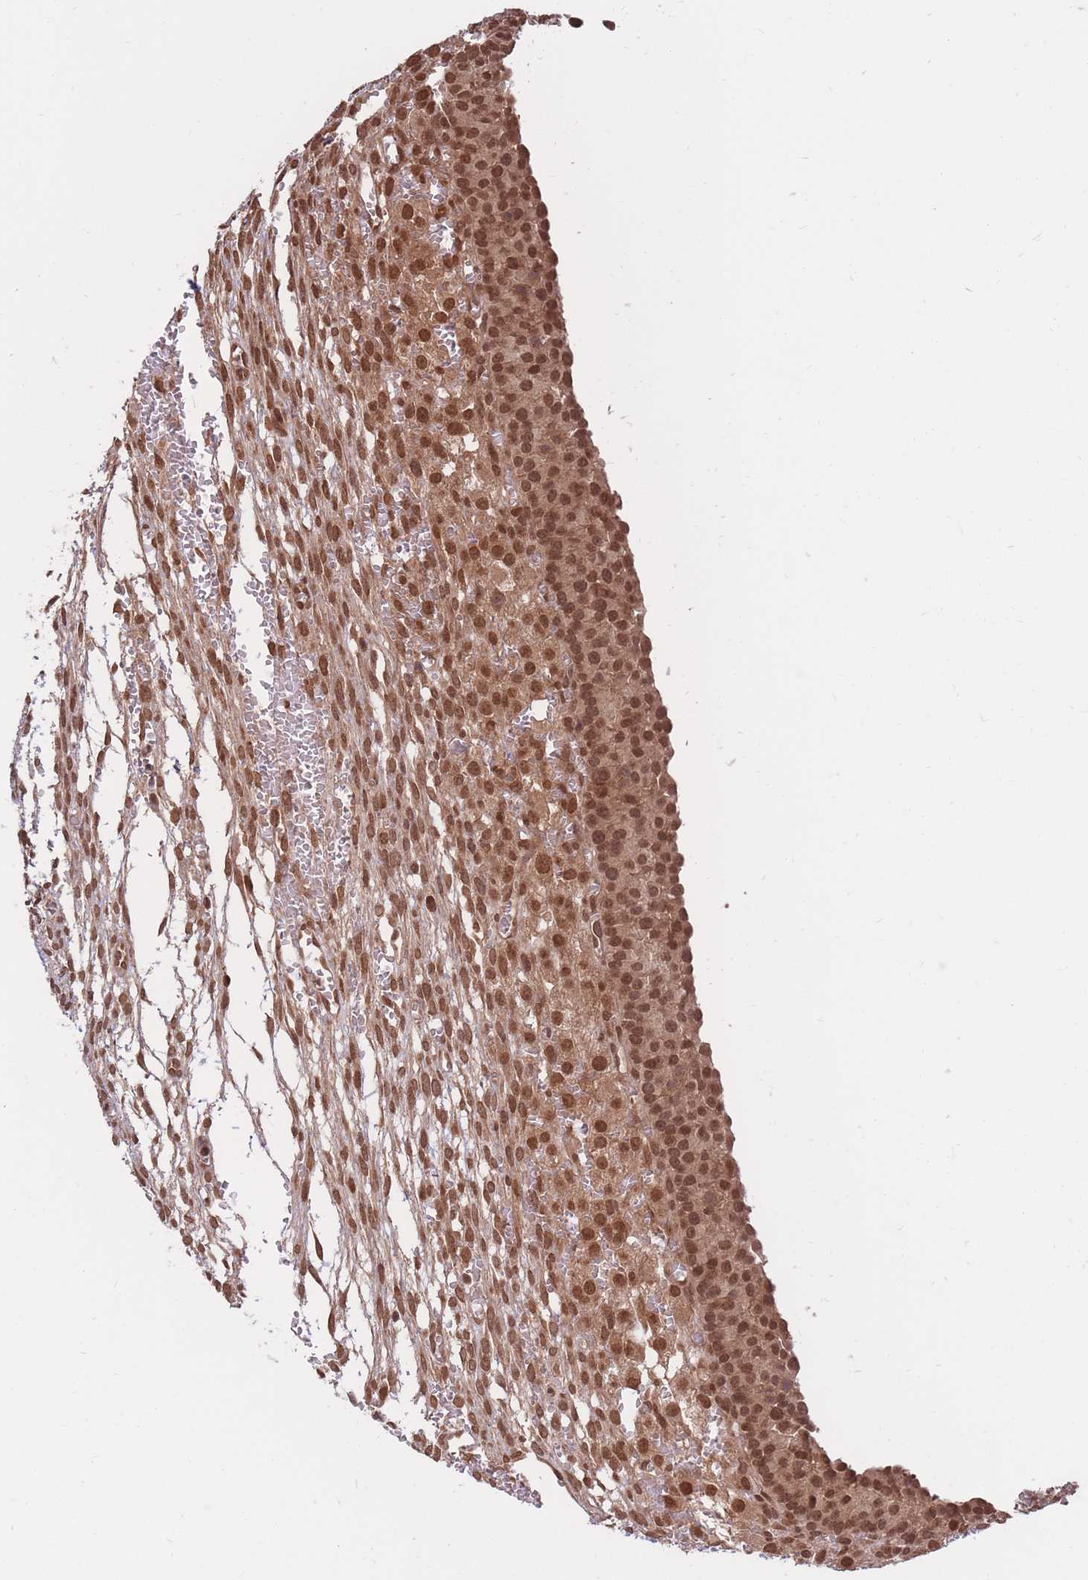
{"staining": {"intensity": "moderate", "quantity": ">75%", "location": "nuclear"}, "tissue": "ovary", "cell_type": "Ovarian stroma cells", "image_type": "normal", "snomed": [{"axis": "morphology", "description": "Normal tissue, NOS"}, {"axis": "topography", "description": "Ovary"}], "caption": "DAB (3,3'-diaminobenzidine) immunohistochemical staining of unremarkable human ovary demonstrates moderate nuclear protein positivity in approximately >75% of ovarian stroma cells. The staining was performed using DAB (3,3'-diaminobenzidine), with brown indicating positive protein expression. Nuclei are stained blue with hematoxylin.", "gene": "SRA1", "patient": {"sex": "female", "age": 39}}